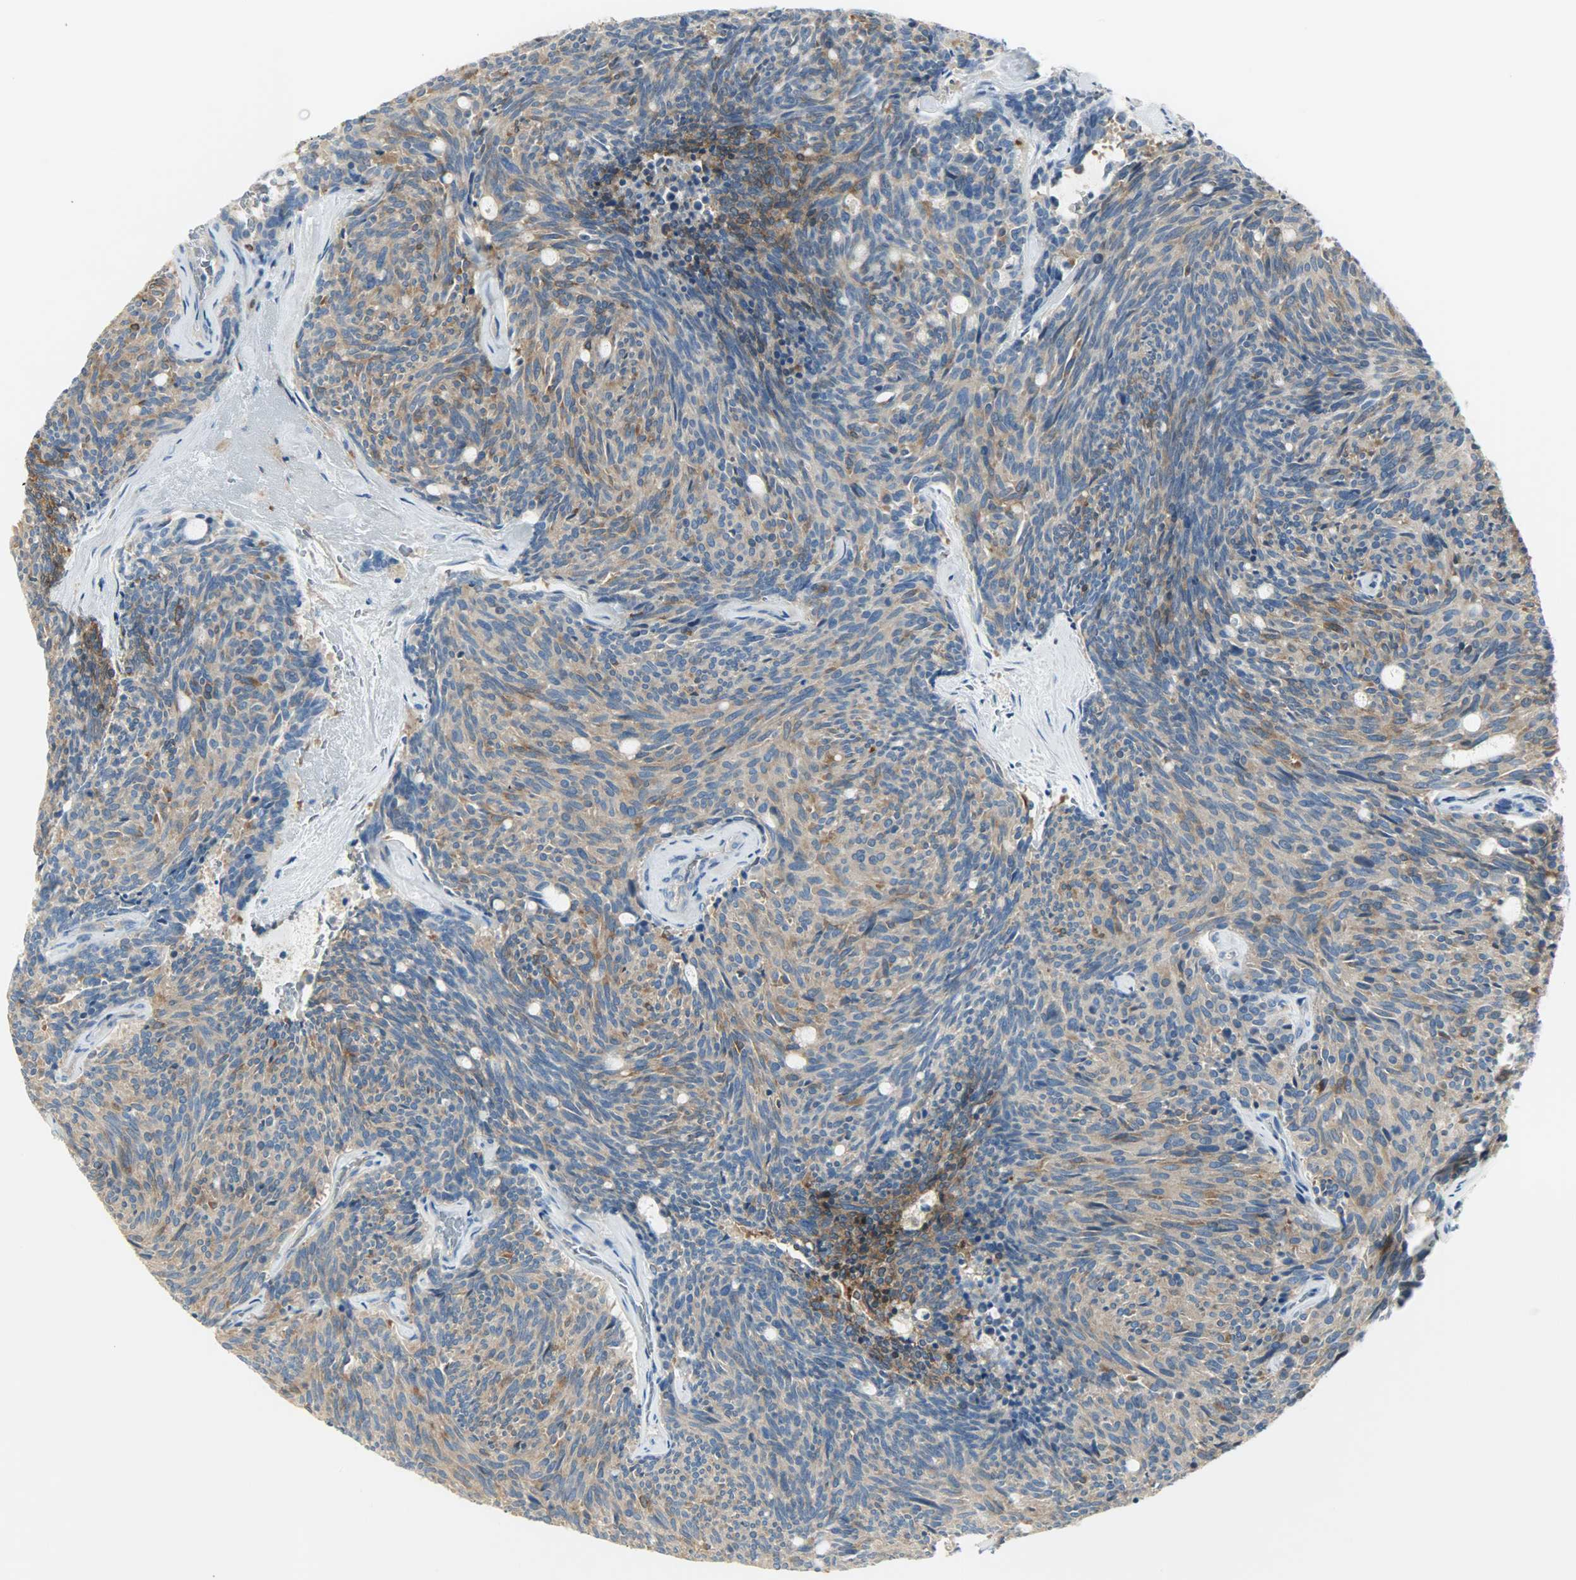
{"staining": {"intensity": "moderate", "quantity": ">75%", "location": "cytoplasmic/membranous"}, "tissue": "carcinoid", "cell_type": "Tumor cells", "image_type": "cancer", "snomed": [{"axis": "morphology", "description": "Carcinoid, malignant, NOS"}, {"axis": "topography", "description": "Pancreas"}], "caption": "Immunohistochemistry micrograph of human carcinoid stained for a protein (brown), which exhibits medium levels of moderate cytoplasmic/membranous staining in about >75% of tumor cells.", "gene": "WARS1", "patient": {"sex": "female", "age": 54}}